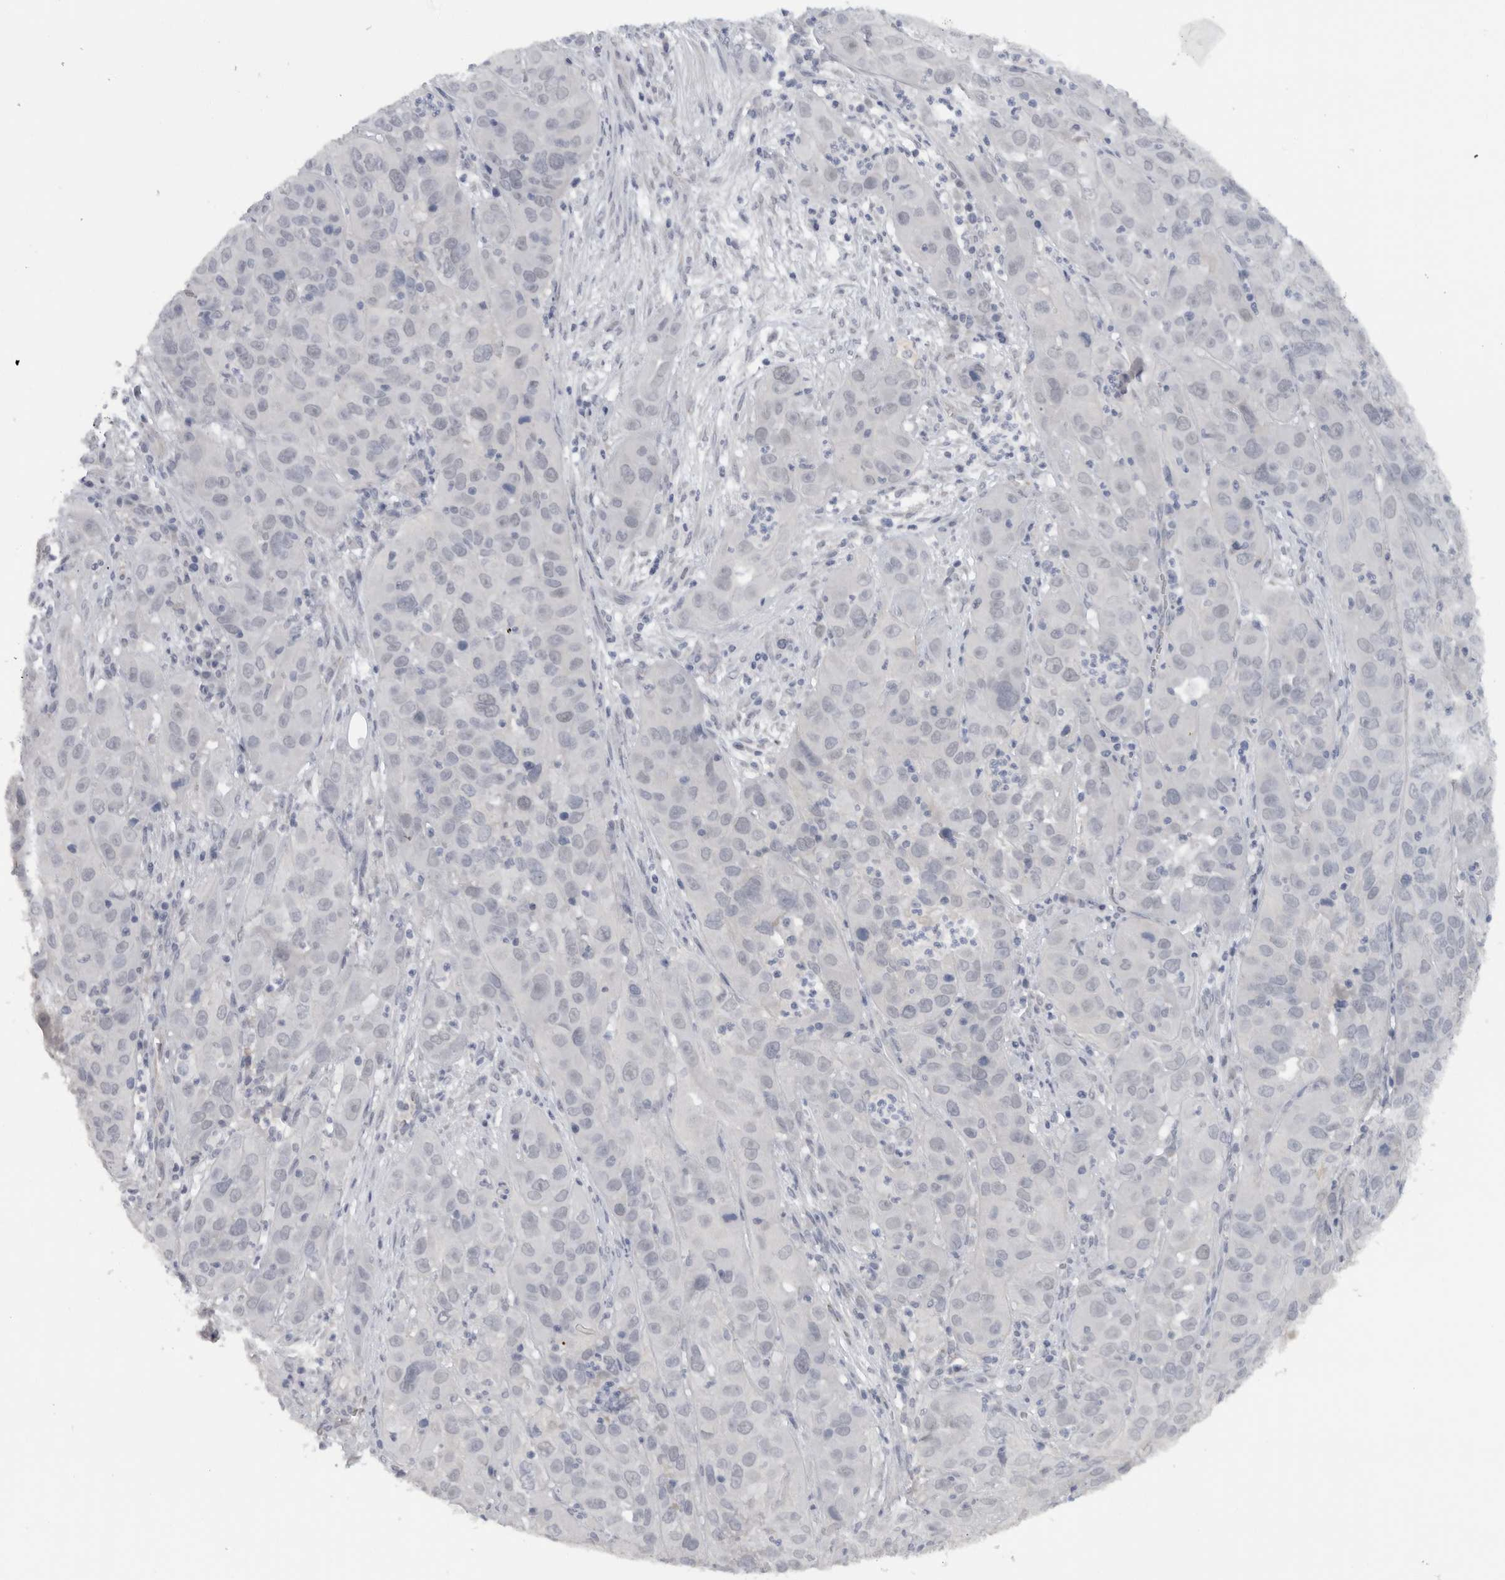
{"staining": {"intensity": "negative", "quantity": "none", "location": "none"}, "tissue": "cervical cancer", "cell_type": "Tumor cells", "image_type": "cancer", "snomed": [{"axis": "morphology", "description": "Squamous cell carcinoma, NOS"}, {"axis": "topography", "description": "Cervix"}], "caption": "The image demonstrates no significant expression in tumor cells of cervical cancer (squamous cell carcinoma).", "gene": "DYRK2", "patient": {"sex": "female", "age": 32}}